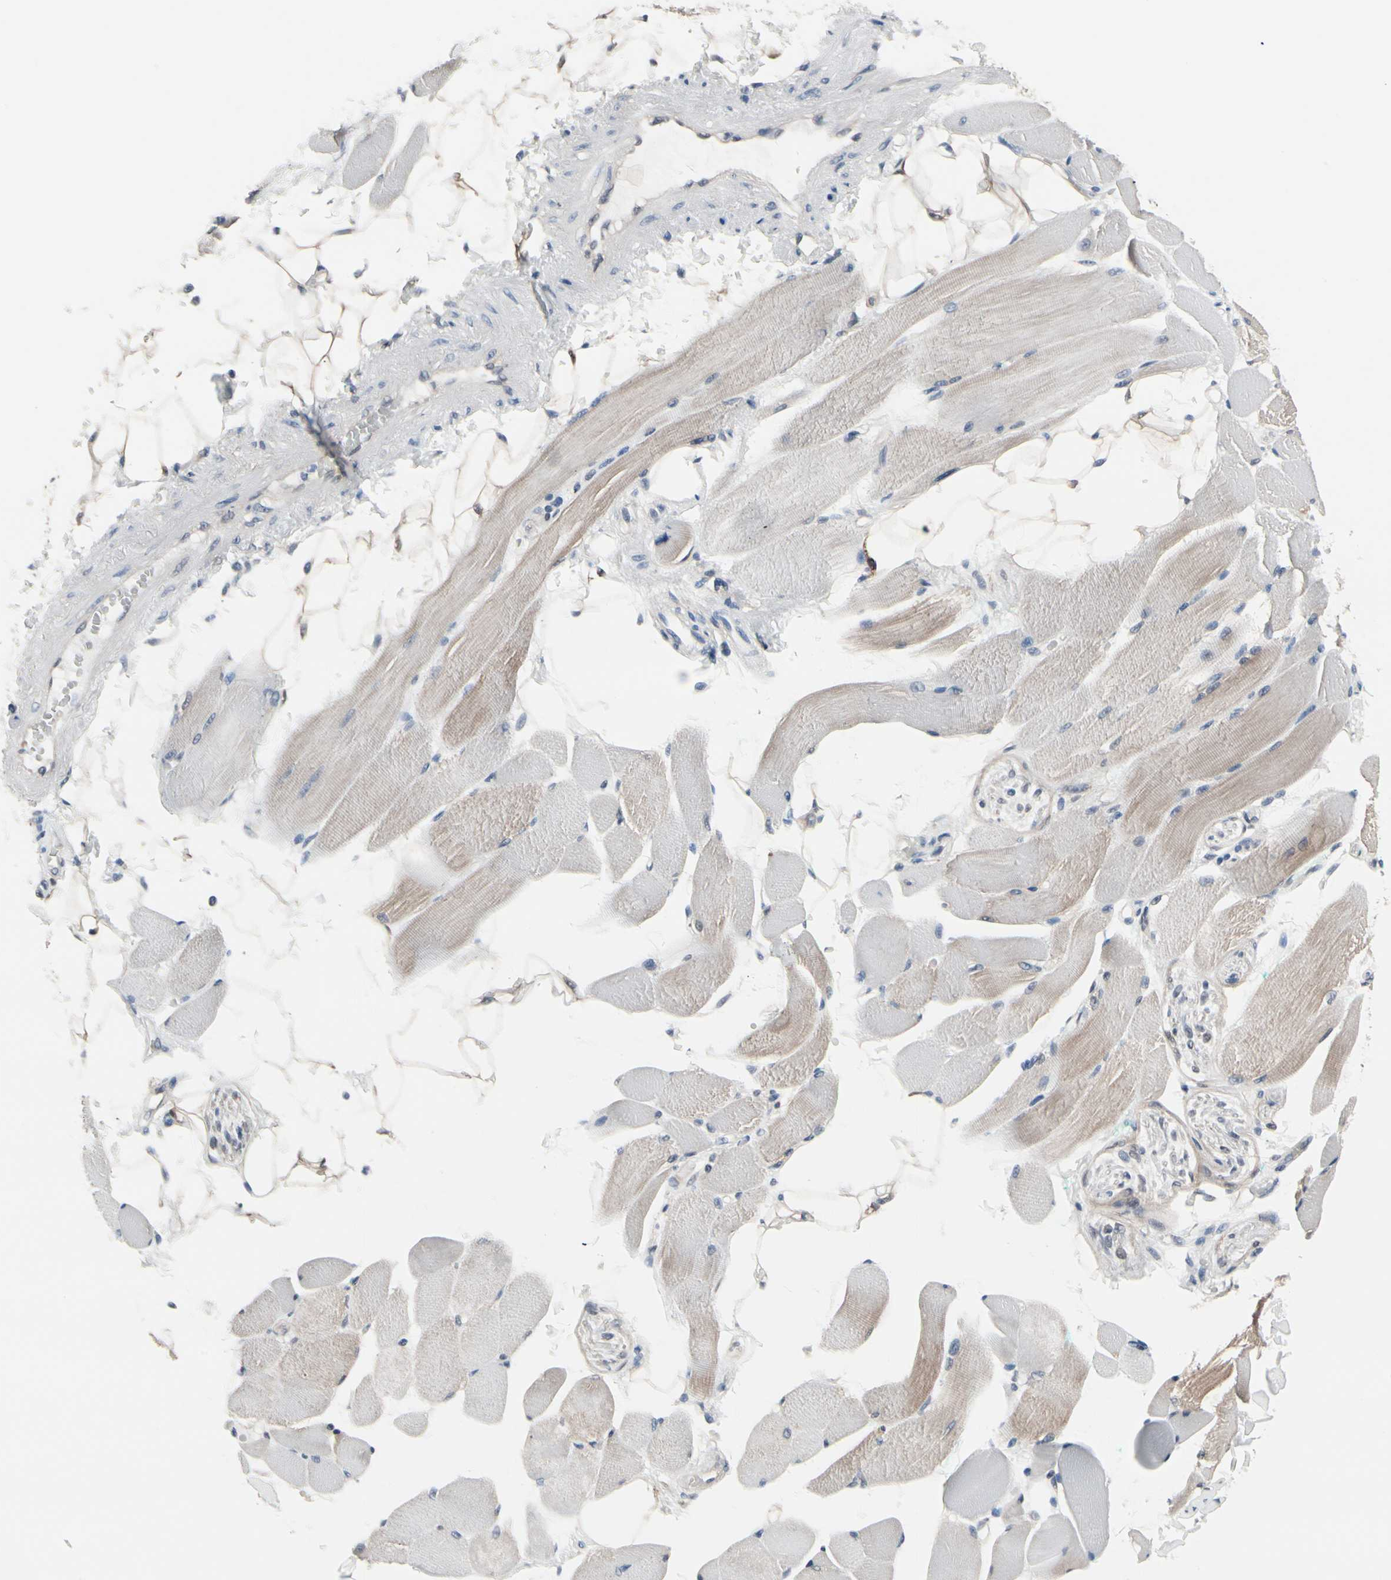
{"staining": {"intensity": "moderate", "quantity": "25%-75%", "location": "cytoplasmic/membranous"}, "tissue": "skeletal muscle", "cell_type": "Myocytes", "image_type": "normal", "snomed": [{"axis": "morphology", "description": "Normal tissue, NOS"}, {"axis": "topography", "description": "Skeletal muscle"}, {"axis": "topography", "description": "Peripheral nerve tissue"}], "caption": "DAB (3,3'-diaminobenzidine) immunohistochemical staining of normal skeletal muscle reveals moderate cytoplasmic/membranous protein expression in approximately 25%-75% of myocytes.", "gene": "PRDX6", "patient": {"sex": "female", "age": 84}}